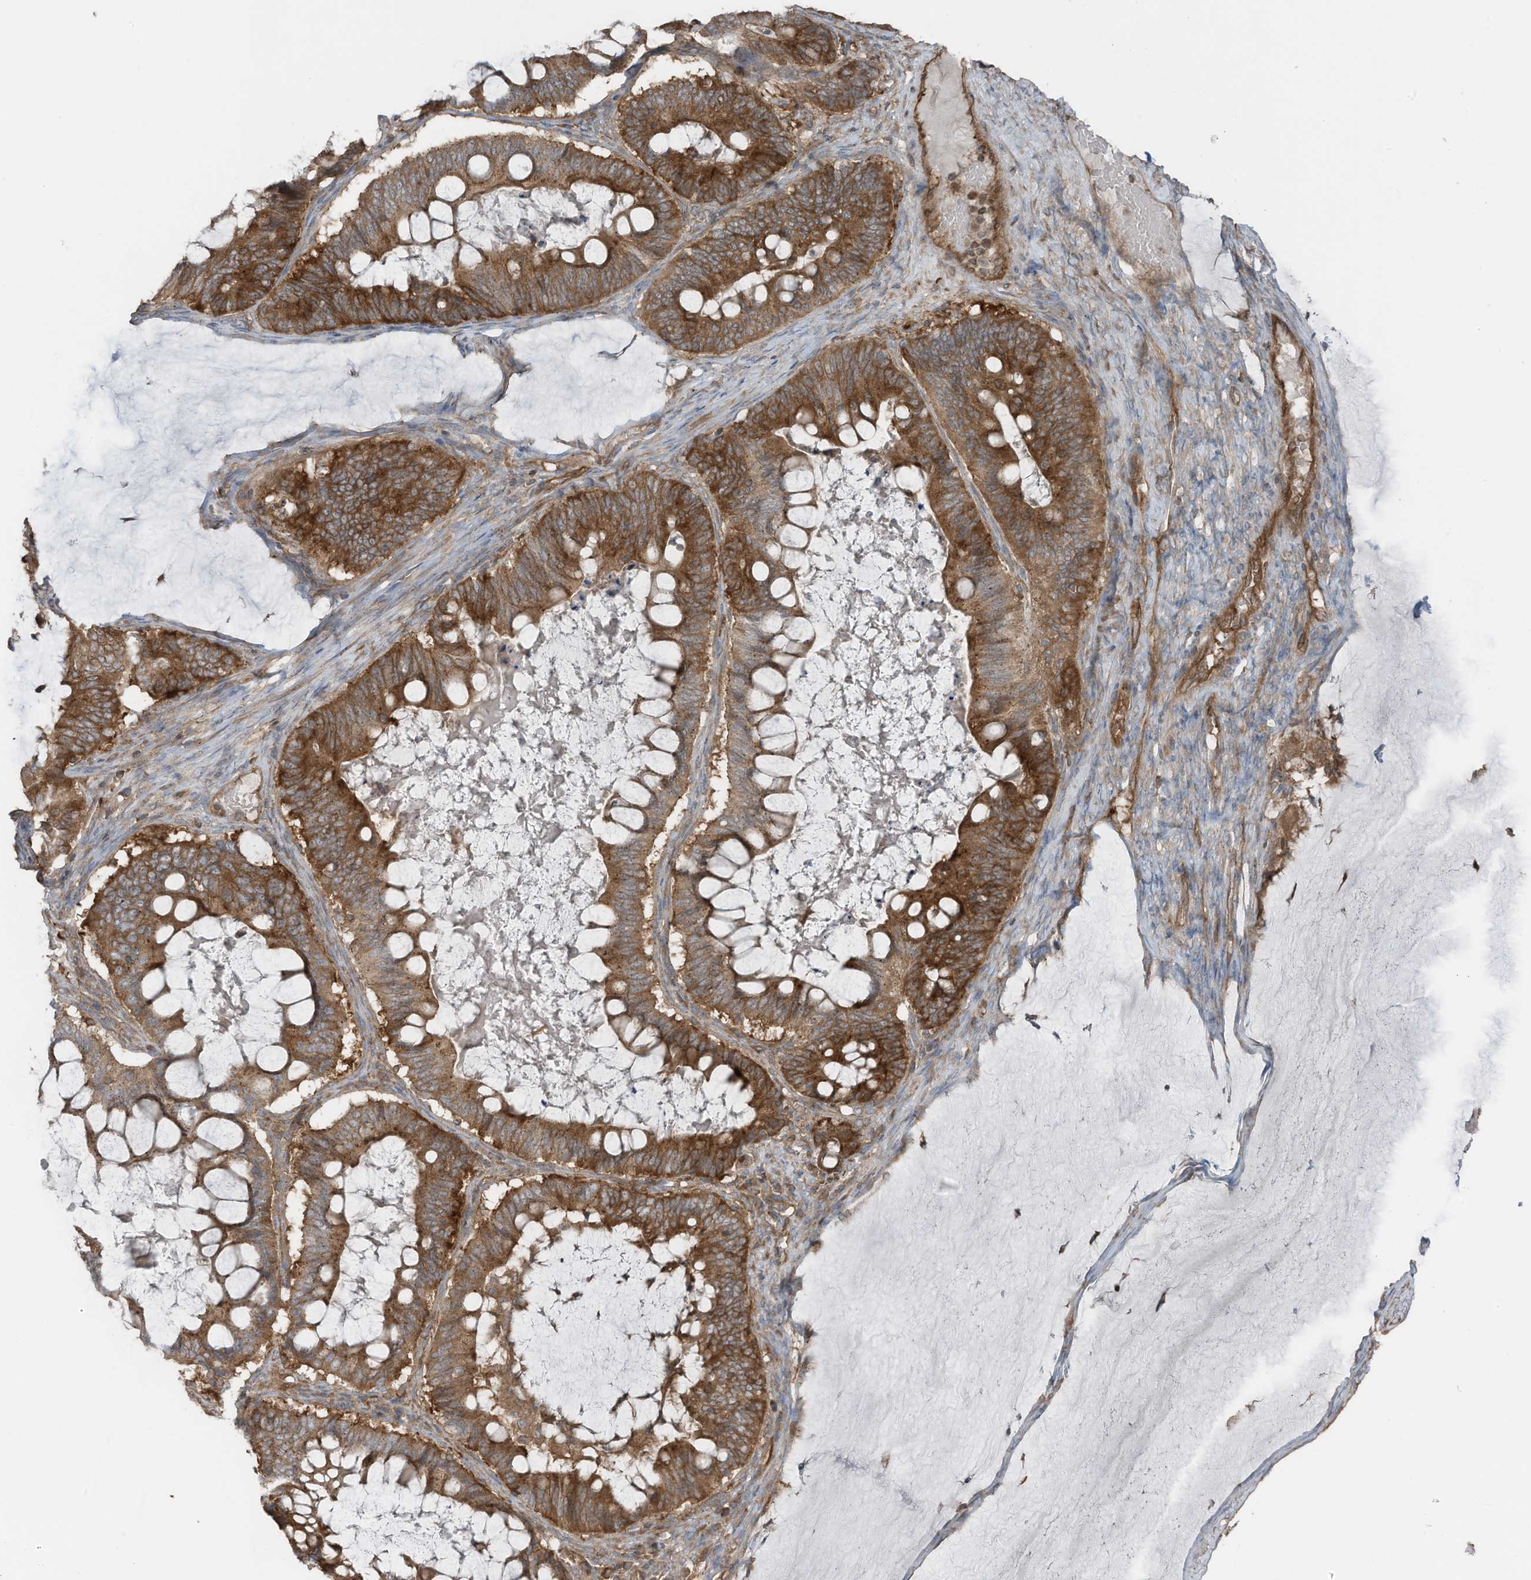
{"staining": {"intensity": "strong", "quantity": ">75%", "location": "cytoplasmic/membranous"}, "tissue": "ovarian cancer", "cell_type": "Tumor cells", "image_type": "cancer", "snomed": [{"axis": "morphology", "description": "Cystadenocarcinoma, mucinous, NOS"}, {"axis": "topography", "description": "Ovary"}], "caption": "Ovarian cancer stained for a protein shows strong cytoplasmic/membranous positivity in tumor cells. The staining was performed using DAB (3,3'-diaminobenzidine), with brown indicating positive protein expression. Nuclei are stained blue with hematoxylin.", "gene": "TXNDC9", "patient": {"sex": "female", "age": 61}}